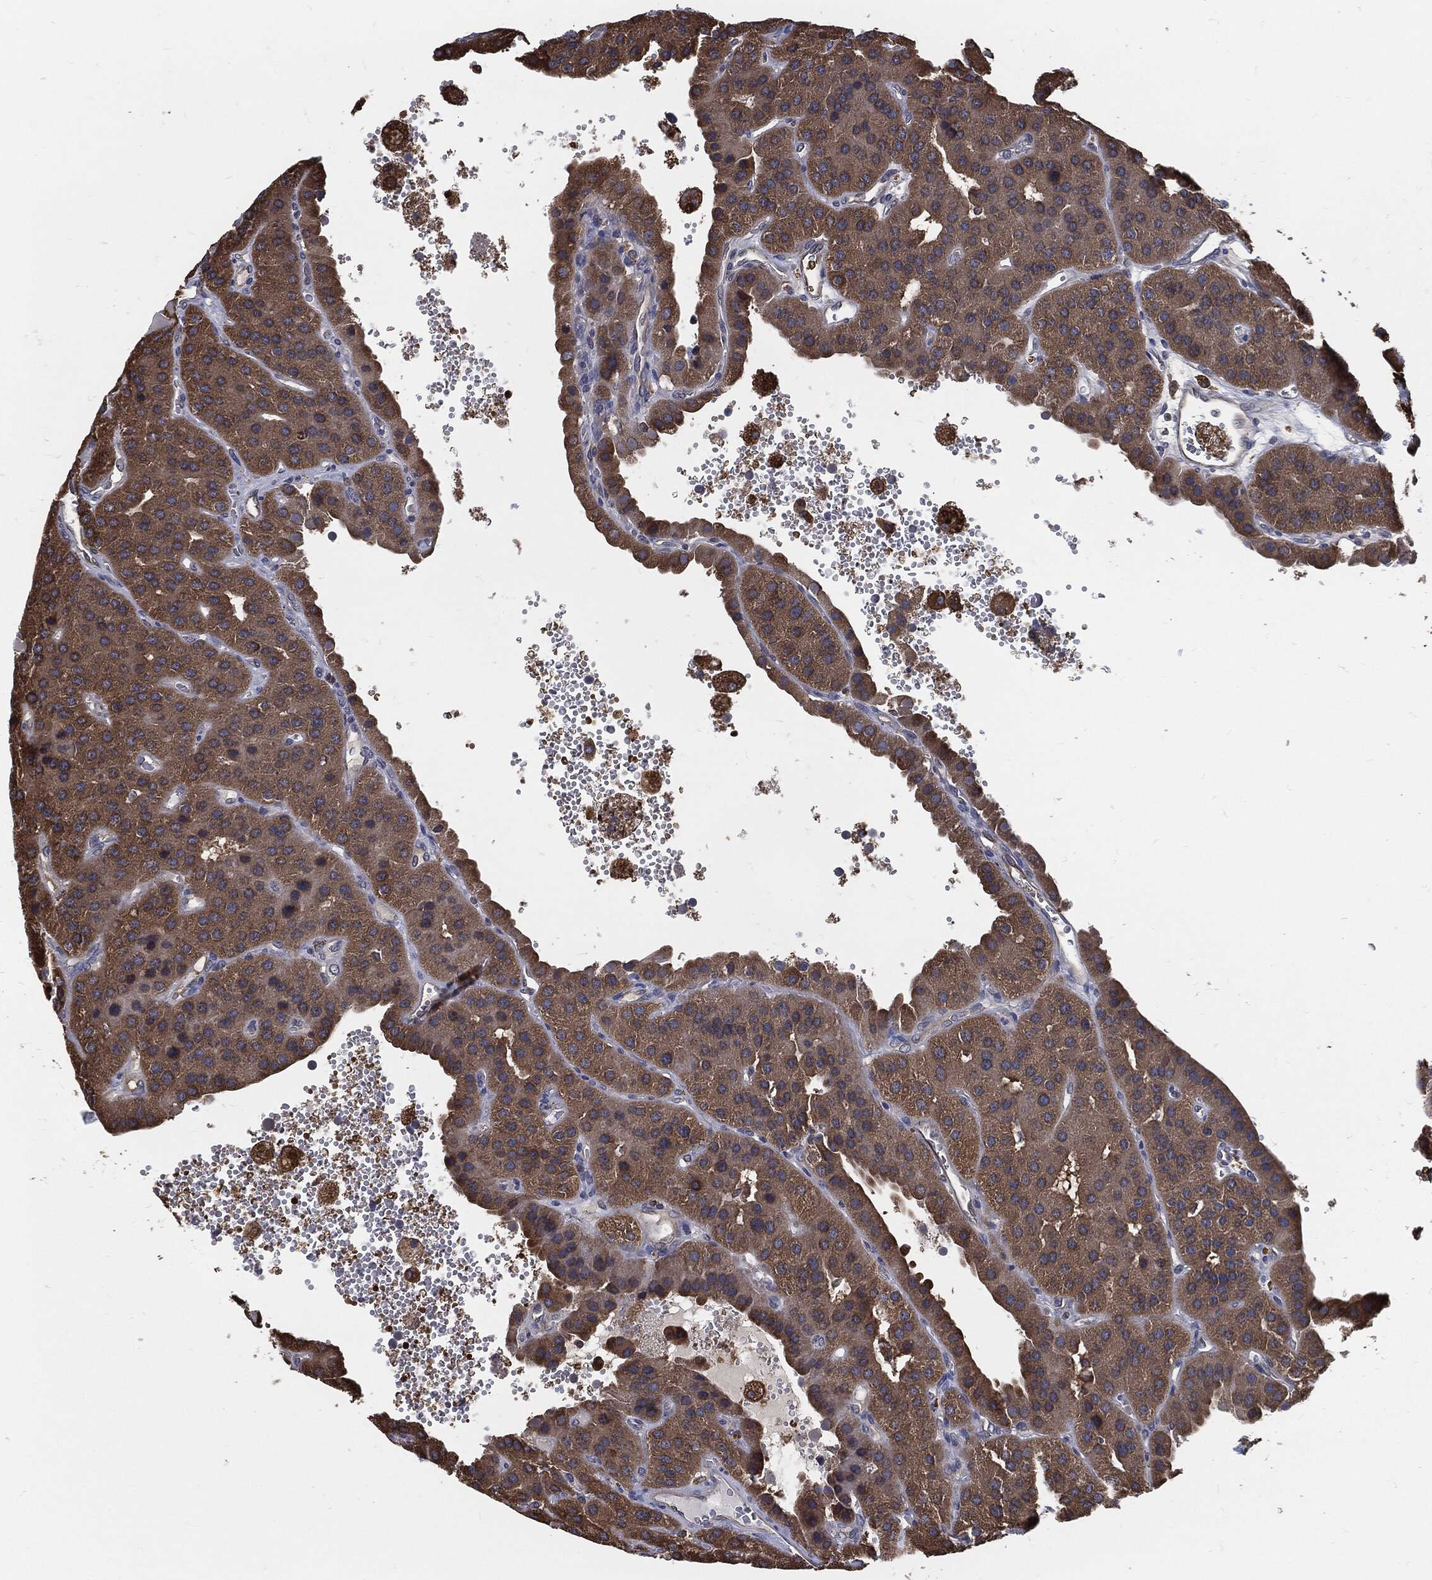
{"staining": {"intensity": "moderate", "quantity": ">75%", "location": "cytoplasmic/membranous"}, "tissue": "parathyroid gland", "cell_type": "Glandular cells", "image_type": "normal", "snomed": [{"axis": "morphology", "description": "Normal tissue, NOS"}, {"axis": "morphology", "description": "Adenoma, NOS"}, {"axis": "topography", "description": "Parathyroid gland"}], "caption": "Immunohistochemical staining of normal human parathyroid gland exhibits moderate cytoplasmic/membranous protein positivity in approximately >75% of glandular cells. (DAB (3,3'-diaminobenzidine) = brown stain, brightfield microscopy at high magnification).", "gene": "PRDX4", "patient": {"sex": "female", "age": 86}}